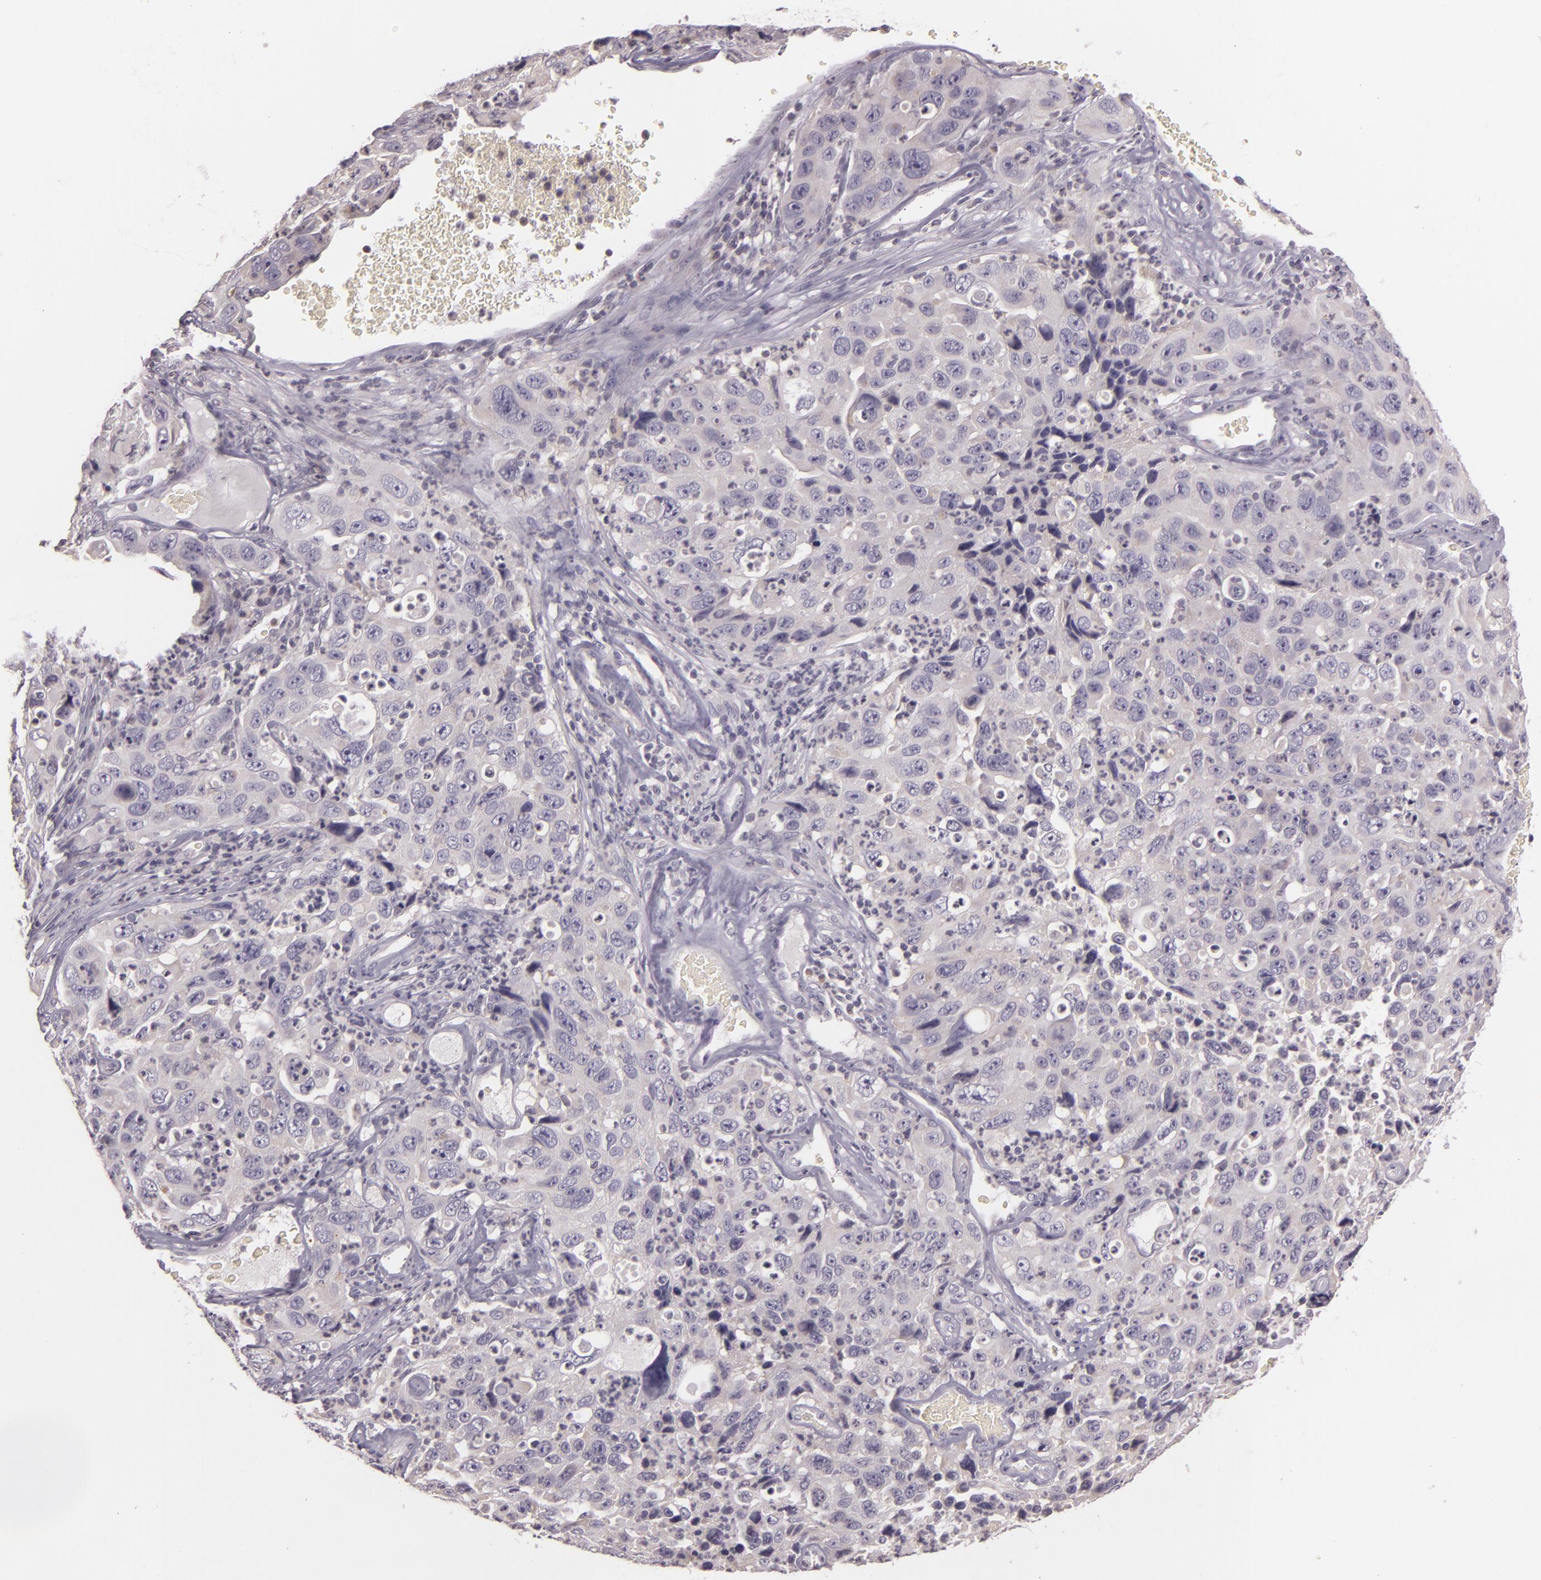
{"staining": {"intensity": "negative", "quantity": "none", "location": "none"}, "tissue": "lung cancer", "cell_type": "Tumor cells", "image_type": "cancer", "snomed": [{"axis": "morphology", "description": "Squamous cell carcinoma, NOS"}, {"axis": "topography", "description": "Lung"}], "caption": "Micrograph shows no significant protein positivity in tumor cells of squamous cell carcinoma (lung).", "gene": "RALGAPA1", "patient": {"sex": "male", "age": 64}}